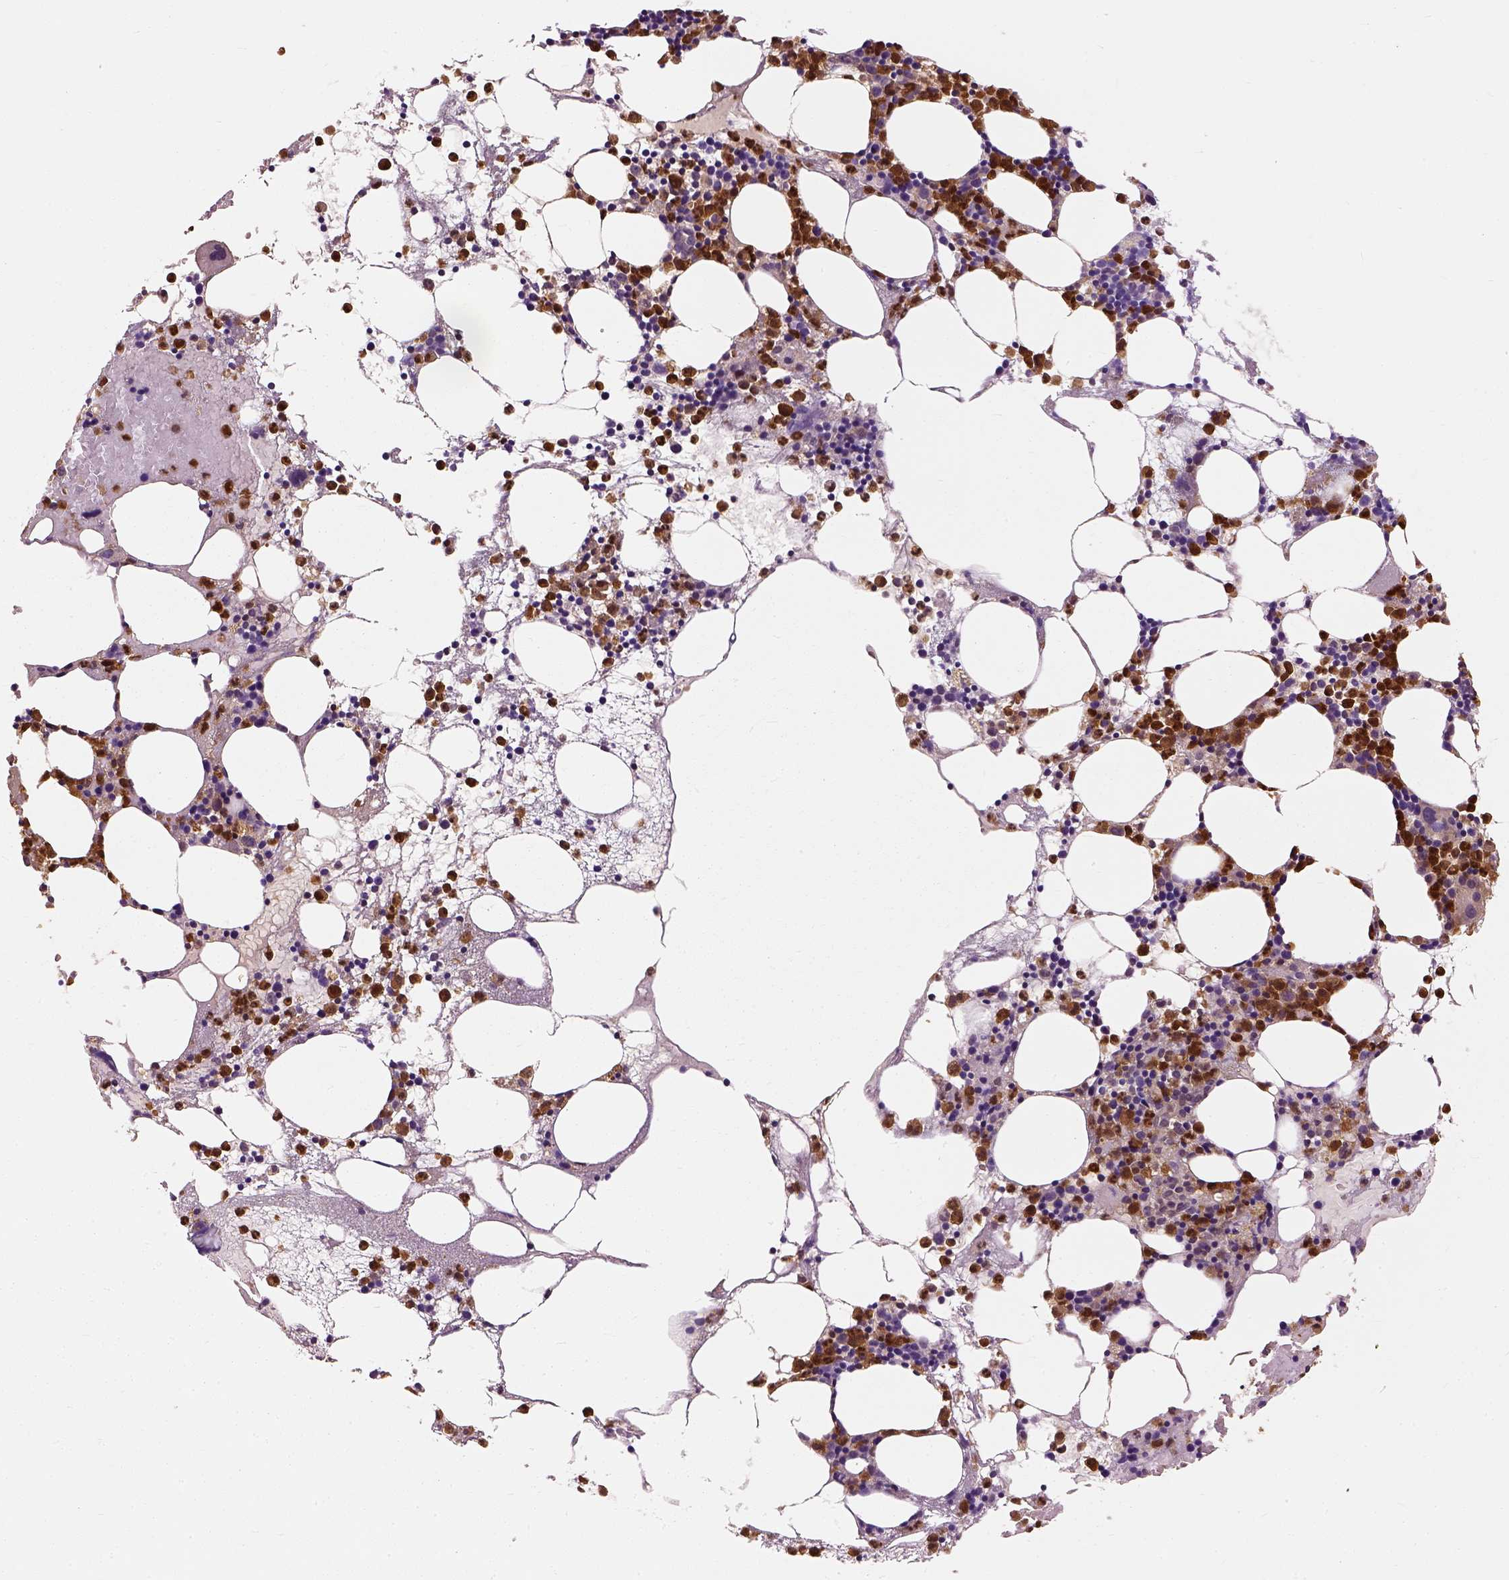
{"staining": {"intensity": "strong", "quantity": "25%-75%", "location": "cytoplasmic/membranous,nuclear"}, "tissue": "bone marrow", "cell_type": "Hematopoietic cells", "image_type": "normal", "snomed": [{"axis": "morphology", "description": "Normal tissue, NOS"}, {"axis": "topography", "description": "Bone marrow"}], "caption": "Brown immunohistochemical staining in normal bone marrow shows strong cytoplasmic/membranous,nuclear expression in about 25%-75% of hematopoietic cells. (Brightfield microscopy of DAB IHC at high magnification).", "gene": "GPI", "patient": {"sex": "male", "age": 54}}